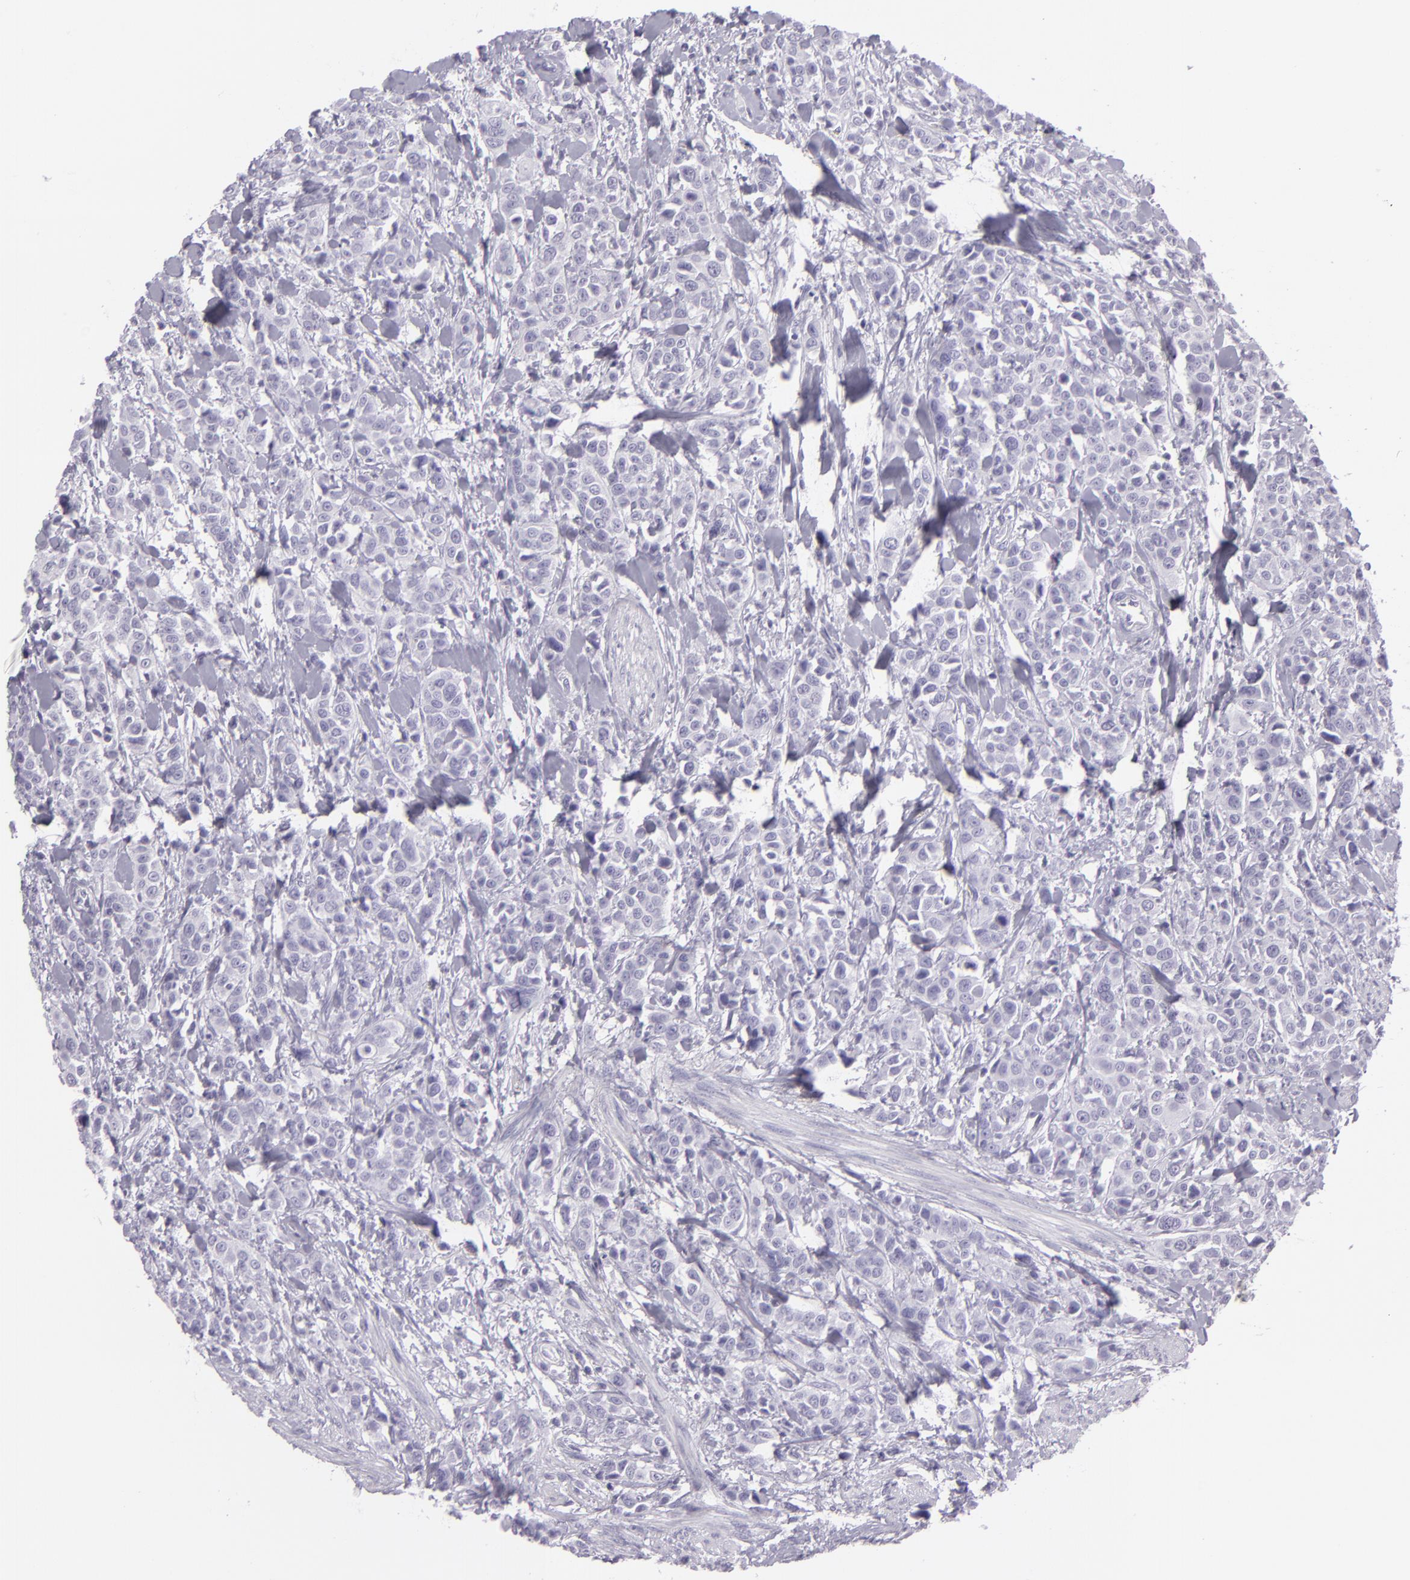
{"staining": {"intensity": "negative", "quantity": "none", "location": "none"}, "tissue": "urothelial cancer", "cell_type": "Tumor cells", "image_type": "cancer", "snomed": [{"axis": "morphology", "description": "Urothelial carcinoma, High grade"}, {"axis": "topography", "description": "Urinary bladder"}], "caption": "There is no significant expression in tumor cells of urothelial carcinoma (high-grade).", "gene": "MUC6", "patient": {"sex": "male", "age": 56}}